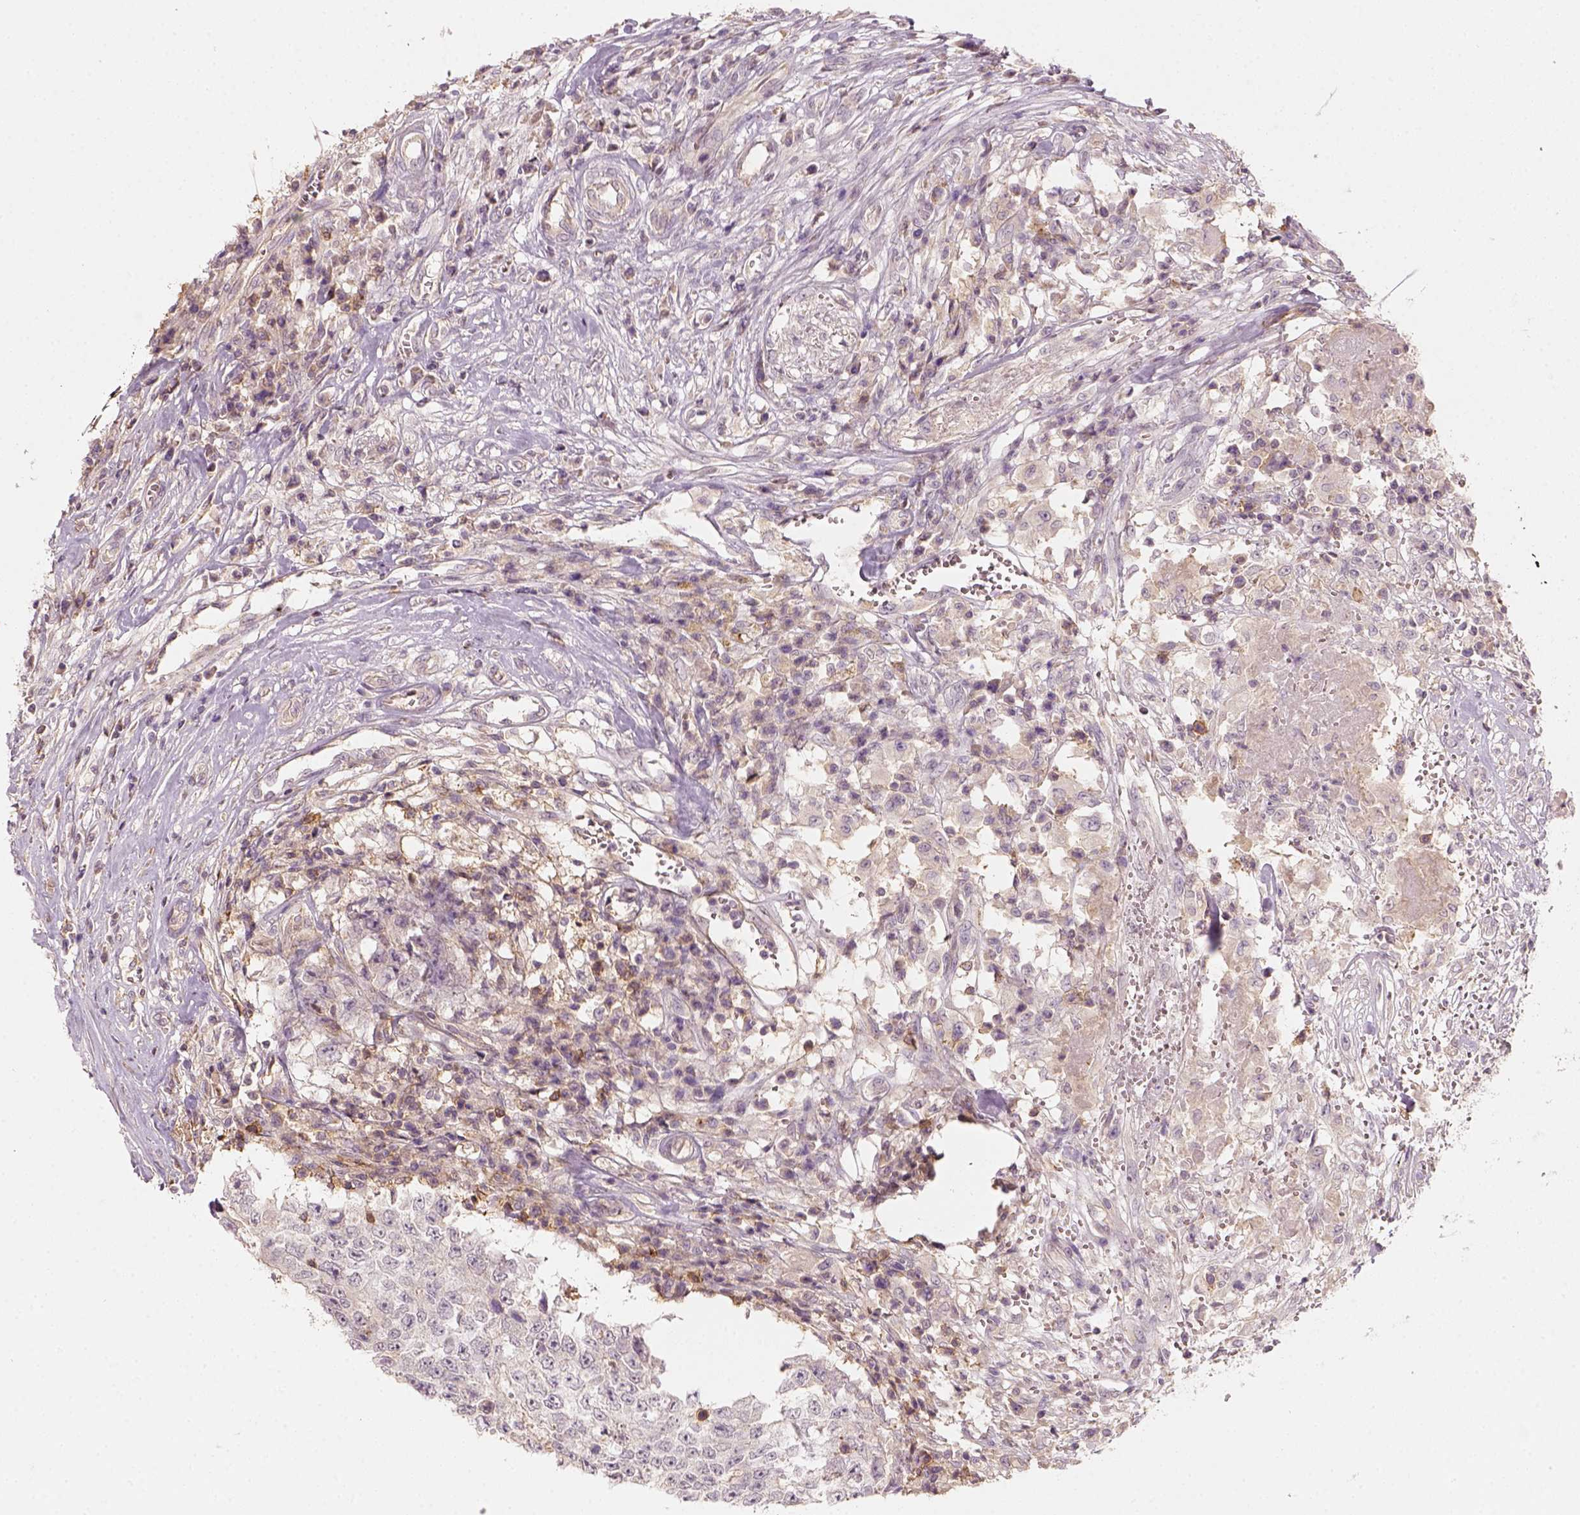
{"staining": {"intensity": "negative", "quantity": "none", "location": "none"}, "tissue": "testis cancer", "cell_type": "Tumor cells", "image_type": "cancer", "snomed": [{"axis": "morphology", "description": "Carcinoma, Embryonal, NOS"}, {"axis": "topography", "description": "Testis"}], "caption": "Immunohistochemistry micrograph of human embryonal carcinoma (testis) stained for a protein (brown), which exhibits no staining in tumor cells.", "gene": "AQP9", "patient": {"sex": "male", "age": 36}}